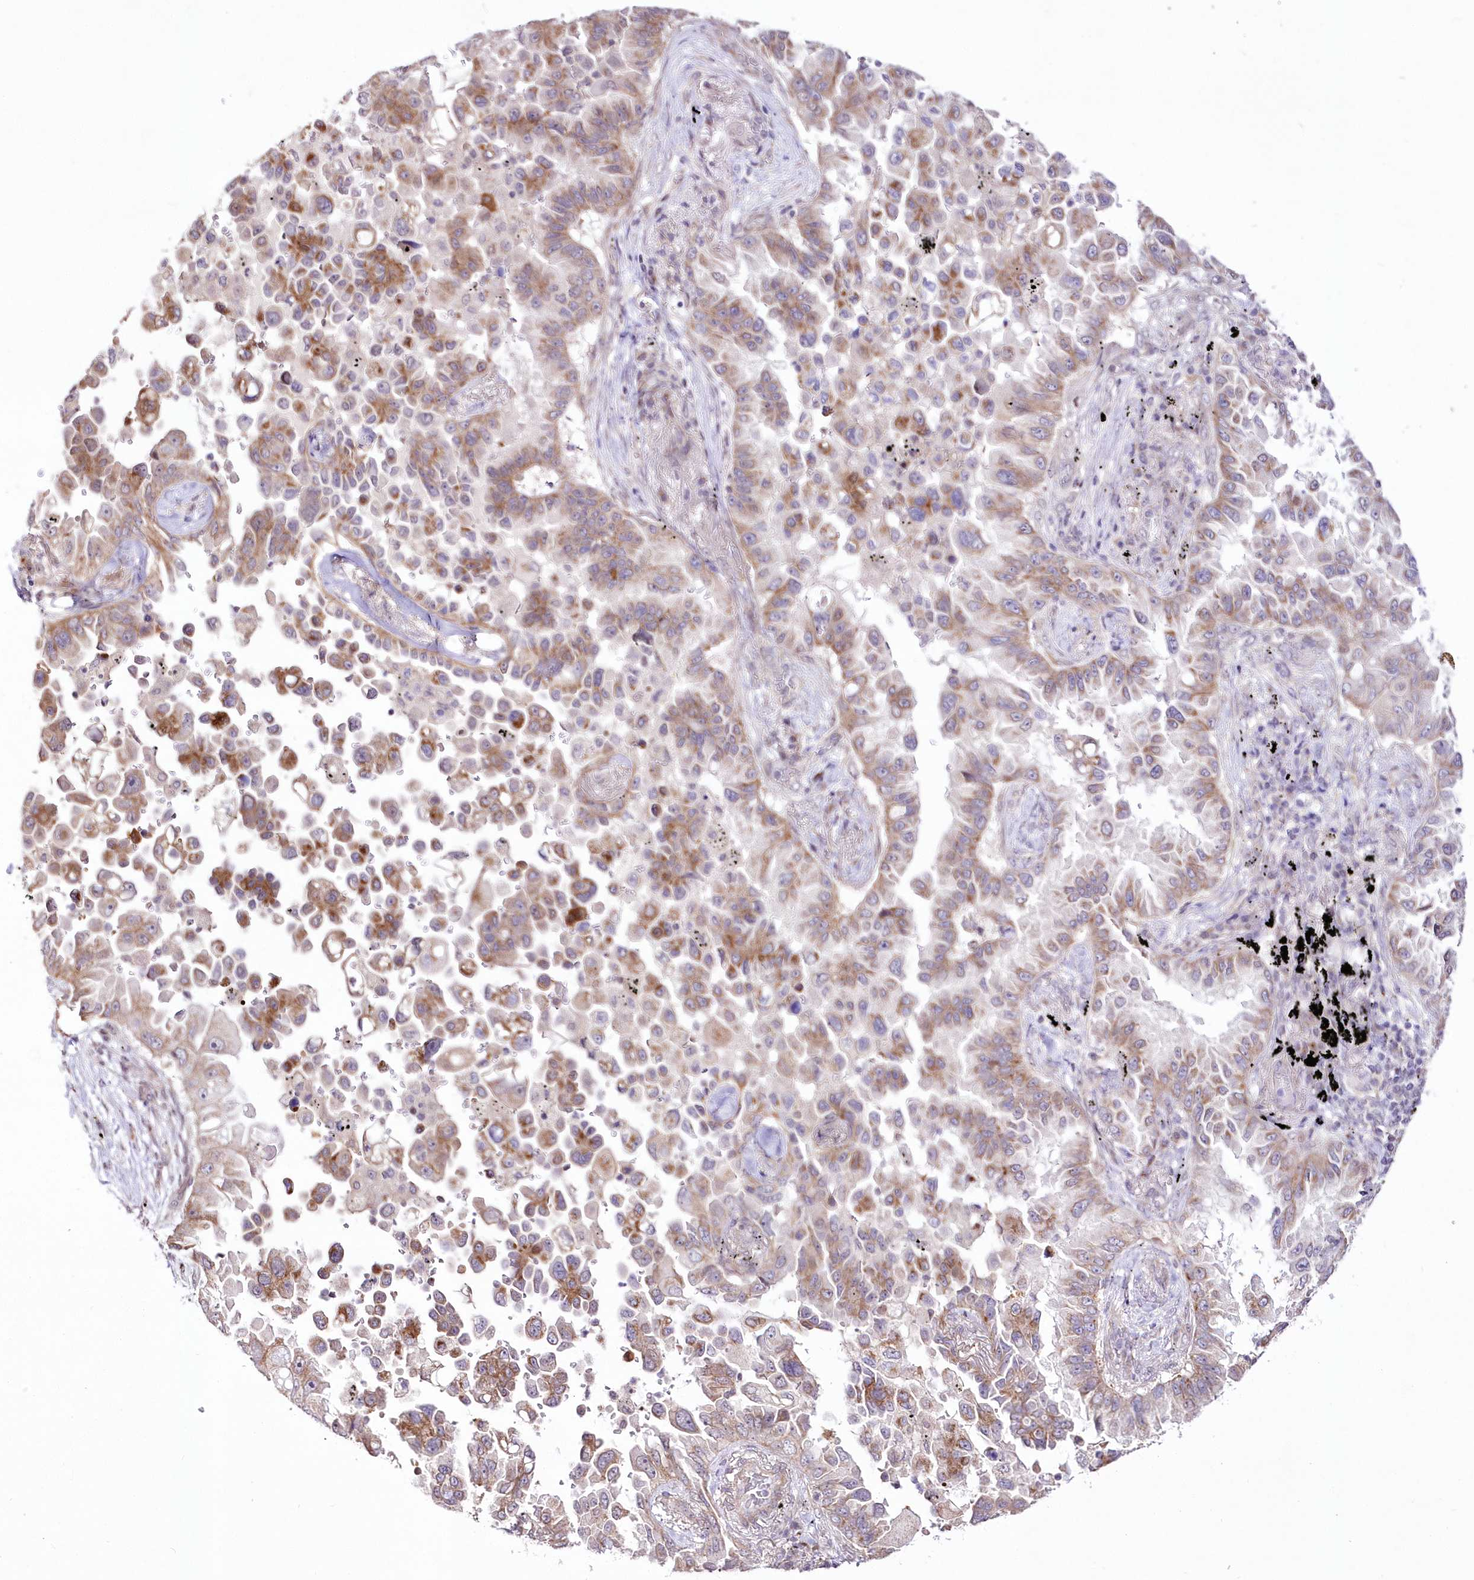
{"staining": {"intensity": "moderate", "quantity": ">75%", "location": "cytoplasmic/membranous"}, "tissue": "lung cancer", "cell_type": "Tumor cells", "image_type": "cancer", "snomed": [{"axis": "morphology", "description": "Adenocarcinoma, NOS"}, {"axis": "topography", "description": "Lung"}], "caption": "Brown immunohistochemical staining in human adenocarcinoma (lung) reveals moderate cytoplasmic/membranous expression in about >75% of tumor cells.", "gene": "FAM241B", "patient": {"sex": "female", "age": 67}}